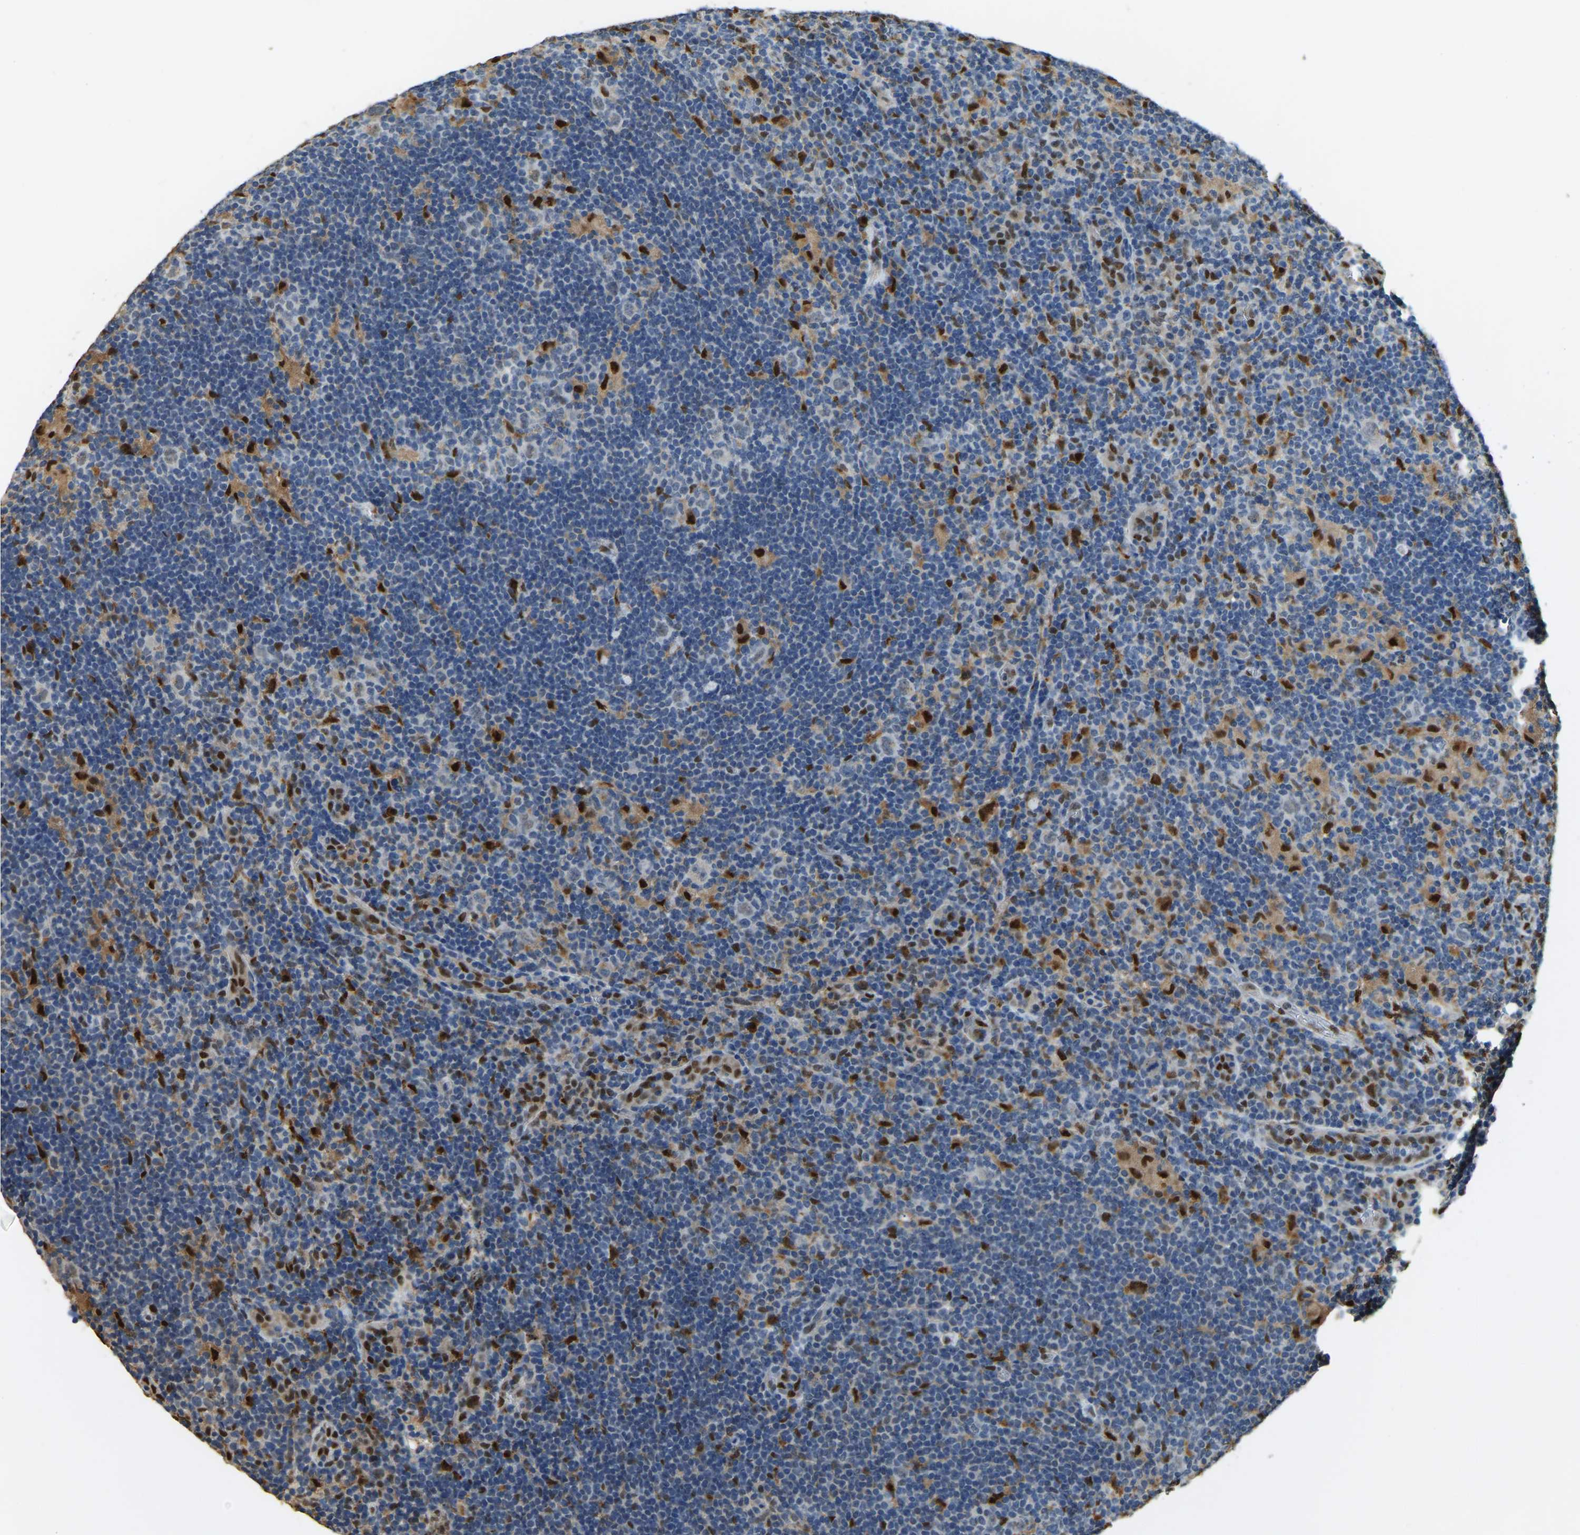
{"staining": {"intensity": "negative", "quantity": "none", "location": "none"}, "tissue": "lymphoma", "cell_type": "Tumor cells", "image_type": "cancer", "snomed": [{"axis": "morphology", "description": "Hodgkin's disease, NOS"}, {"axis": "topography", "description": "Lymph node"}], "caption": "The IHC photomicrograph has no significant expression in tumor cells of lymphoma tissue. The staining was performed using DAB (3,3'-diaminobenzidine) to visualize the protein expression in brown, while the nuclei were stained in blue with hematoxylin (Magnification: 20x).", "gene": "NANS", "patient": {"sex": "female", "age": 57}}